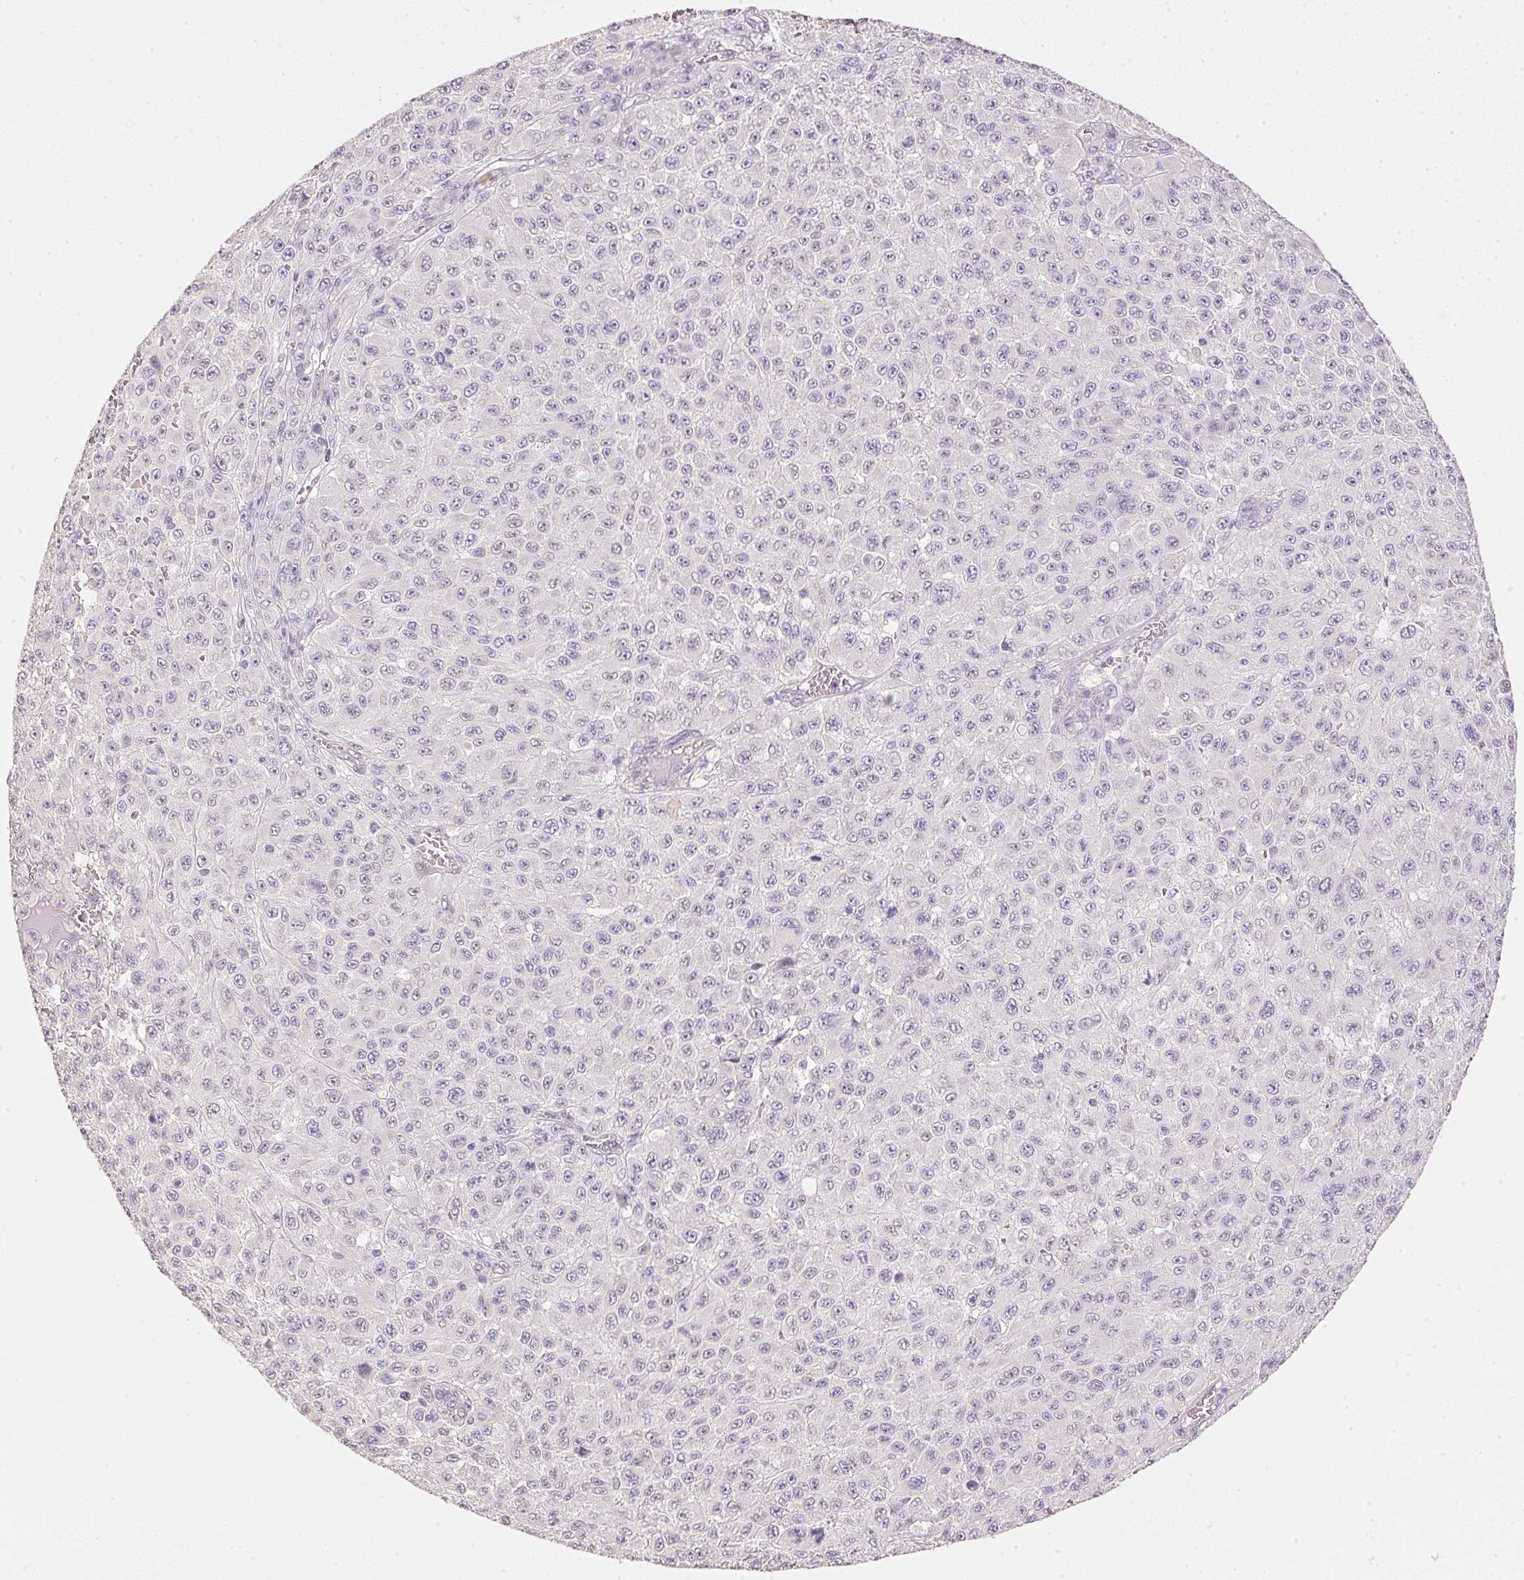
{"staining": {"intensity": "negative", "quantity": "none", "location": "none"}, "tissue": "melanoma", "cell_type": "Tumor cells", "image_type": "cancer", "snomed": [{"axis": "morphology", "description": "Malignant melanoma, NOS"}, {"axis": "topography", "description": "Skin"}], "caption": "Immunohistochemistry photomicrograph of neoplastic tissue: melanoma stained with DAB (3,3'-diaminobenzidine) demonstrates no significant protein expression in tumor cells. Brightfield microscopy of immunohistochemistry (IHC) stained with DAB (brown) and hematoxylin (blue), captured at high magnification.", "gene": "DHCR24", "patient": {"sex": "male", "age": 73}}